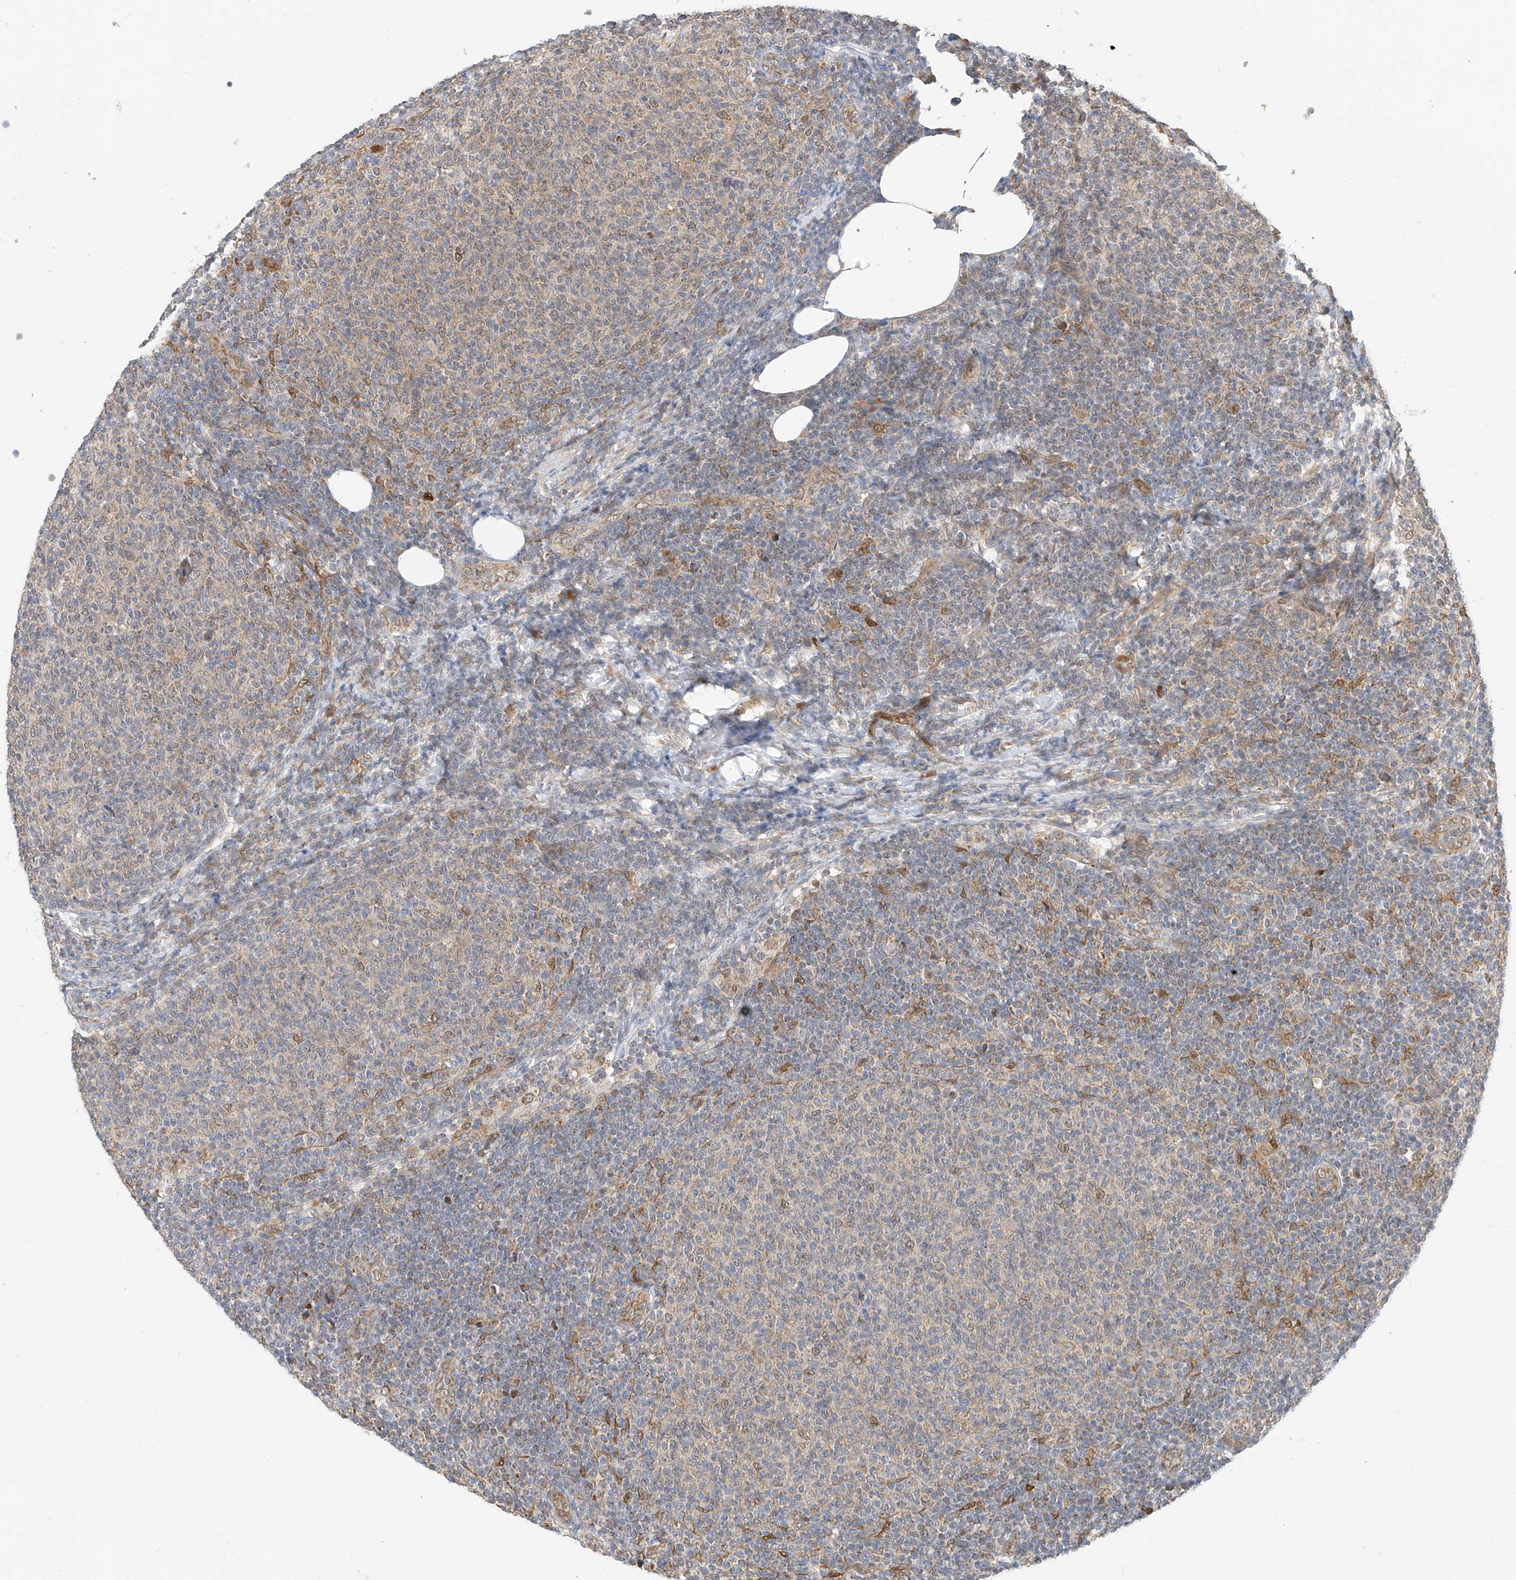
{"staining": {"intensity": "weak", "quantity": "<25%", "location": "cytoplasmic/membranous"}, "tissue": "lymphoma", "cell_type": "Tumor cells", "image_type": "cancer", "snomed": [{"axis": "morphology", "description": "Malignant lymphoma, non-Hodgkin's type, Low grade"}, {"axis": "topography", "description": "Lymph node"}], "caption": "Human lymphoma stained for a protein using immunohistochemistry shows no positivity in tumor cells.", "gene": "PPA2", "patient": {"sex": "male", "age": 66}}